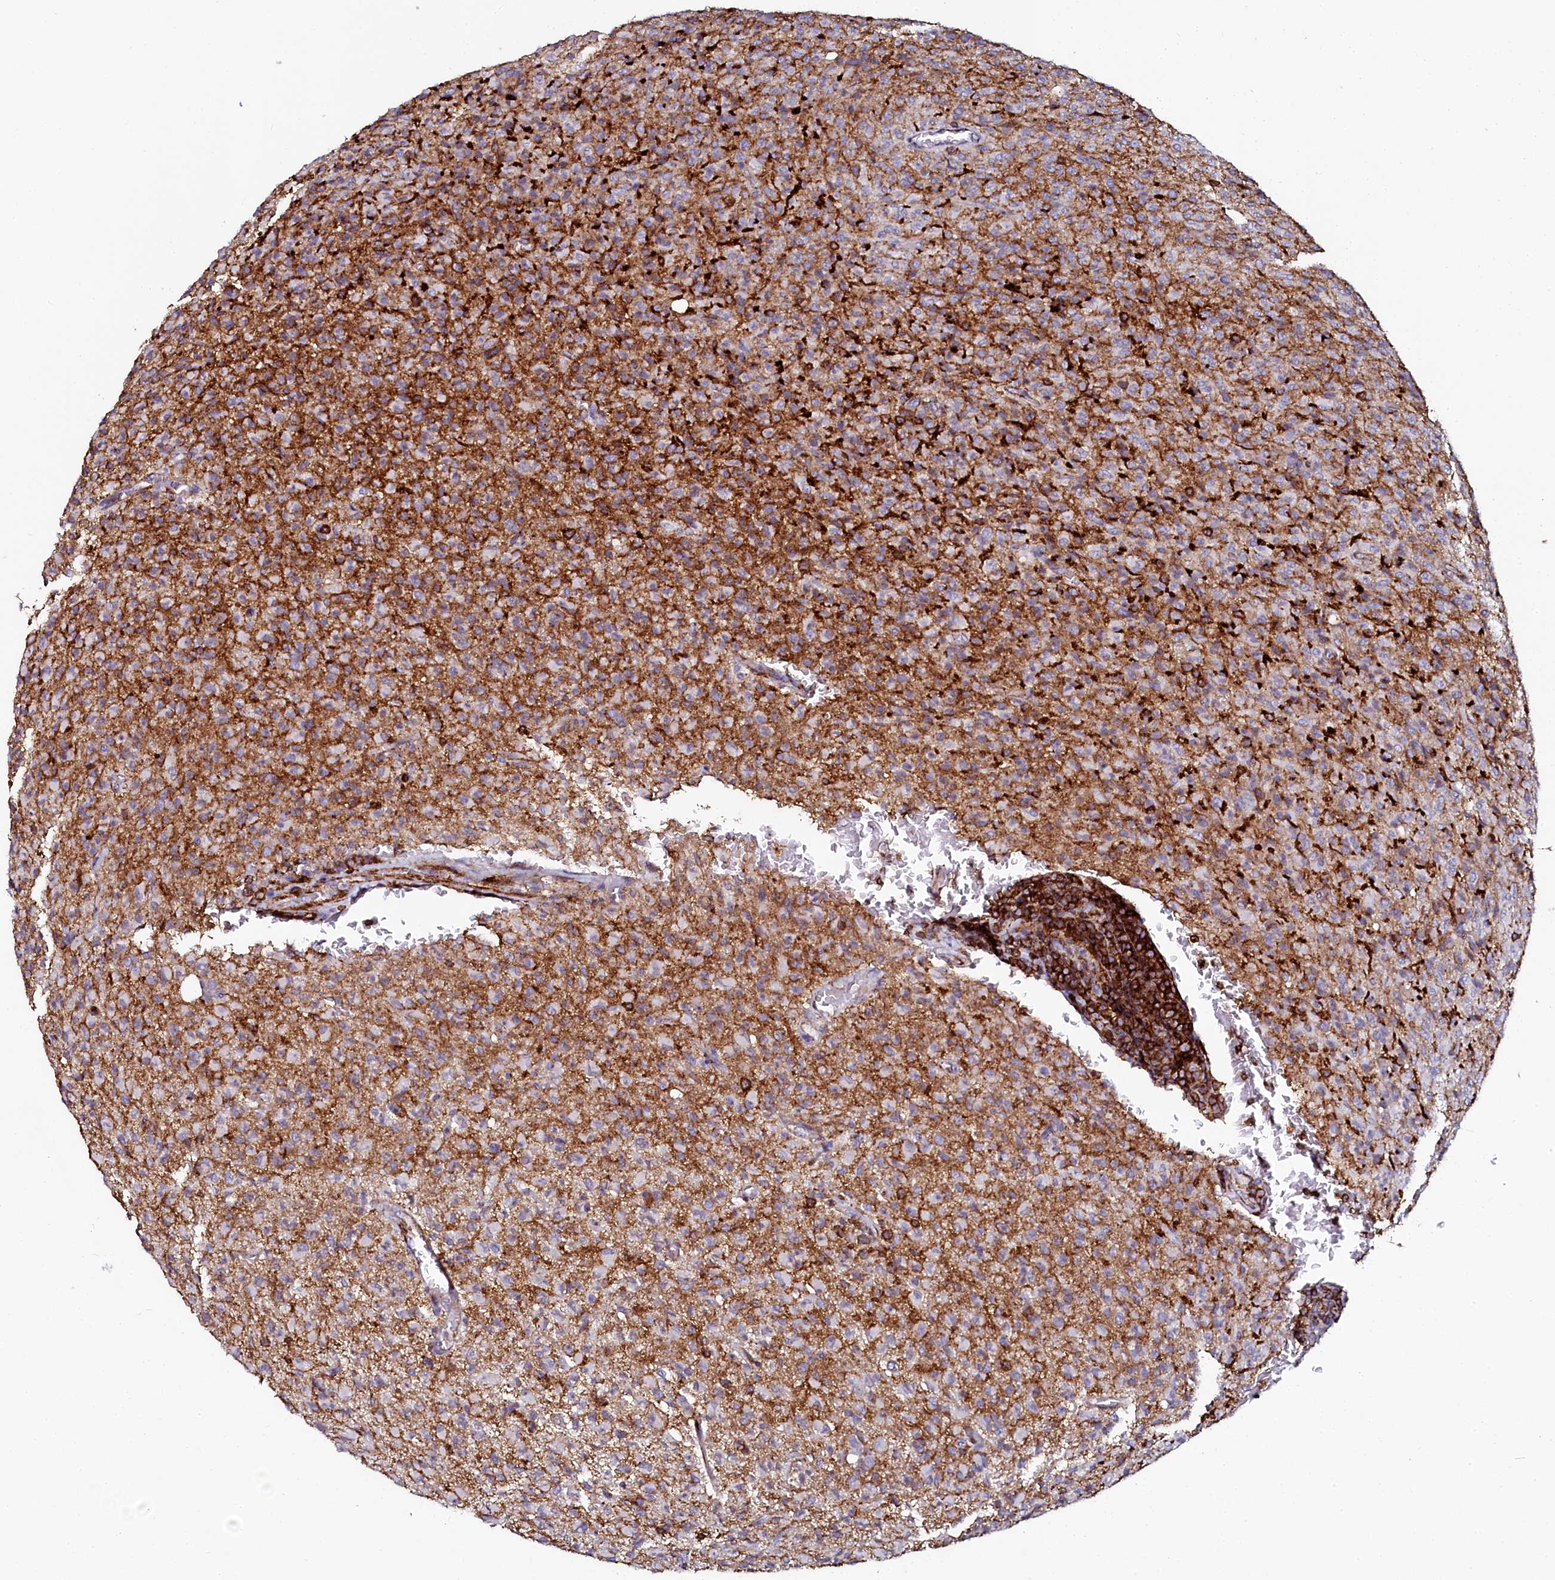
{"staining": {"intensity": "negative", "quantity": "none", "location": "none"}, "tissue": "glioma", "cell_type": "Tumor cells", "image_type": "cancer", "snomed": [{"axis": "morphology", "description": "Glioma, malignant, High grade"}, {"axis": "topography", "description": "Brain"}], "caption": "This is an immunohistochemistry (IHC) image of human malignant glioma (high-grade). There is no expression in tumor cells.", "gene": "AAAS", "patient": {"sex": "female", "age": 57}}